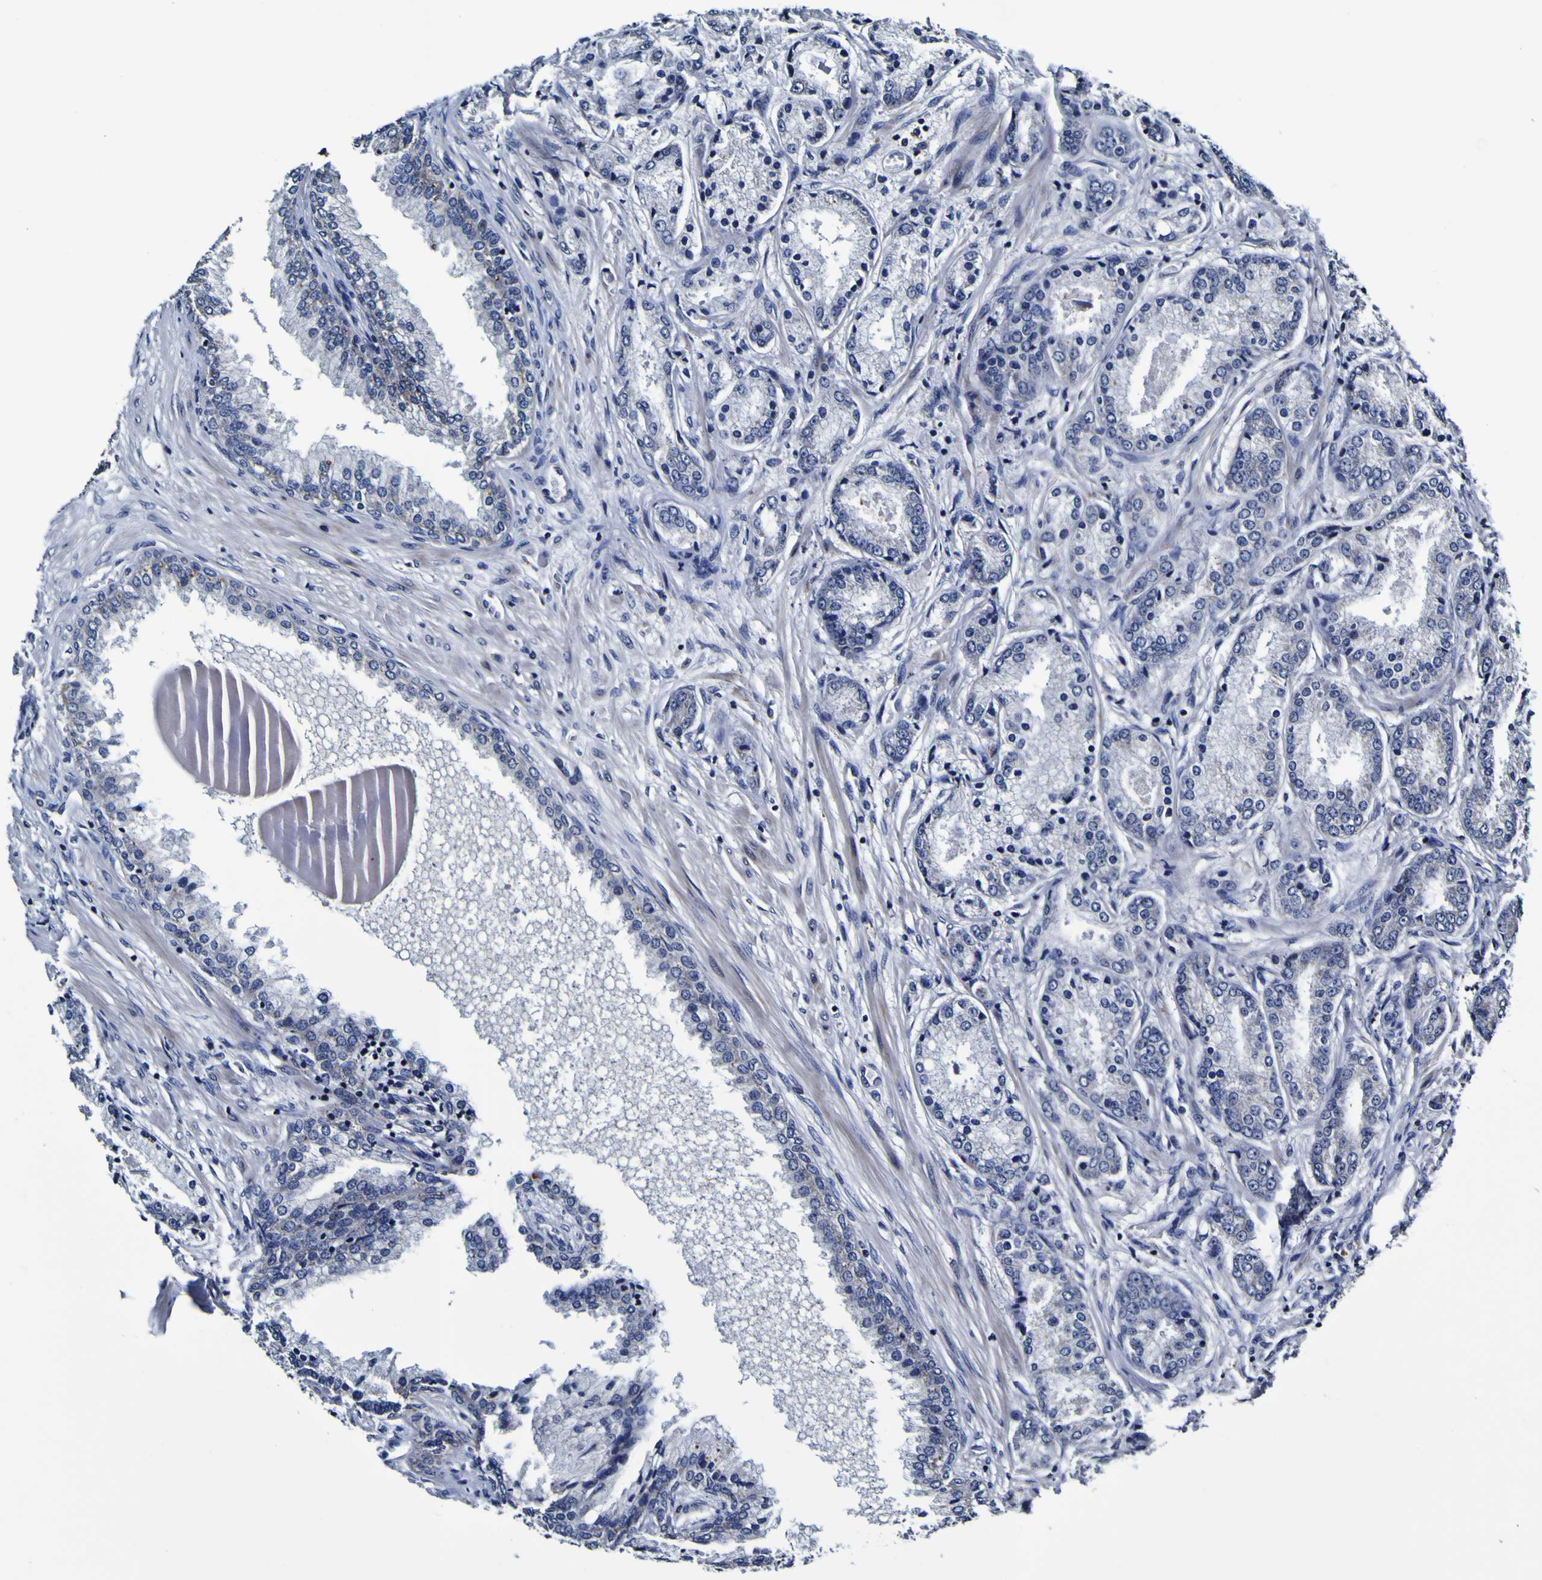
{"staining": {"intensity": "negative", "quantity": "none", "location": "none"}, "tissue": "prostate cancer", "cell_type": "Tumor cells", "image_type": "cancer", "snomed": [{"axis": "morphology", "description": "Adenocarcinoma, High grade"}, {"axis": "topography", "description": "Prostate"}], "caption": "Immunohistochemistry (IHC) histopathology image of neoplastic tissue: adenocarcinoma (high-grade) (prostate) stained with DAB (3,3'-diaminobenzidine) demonstrates no significant protein expression in tumor cells.", "gene": "PANK4", "patient": {"sex": "male", "age": 59}}